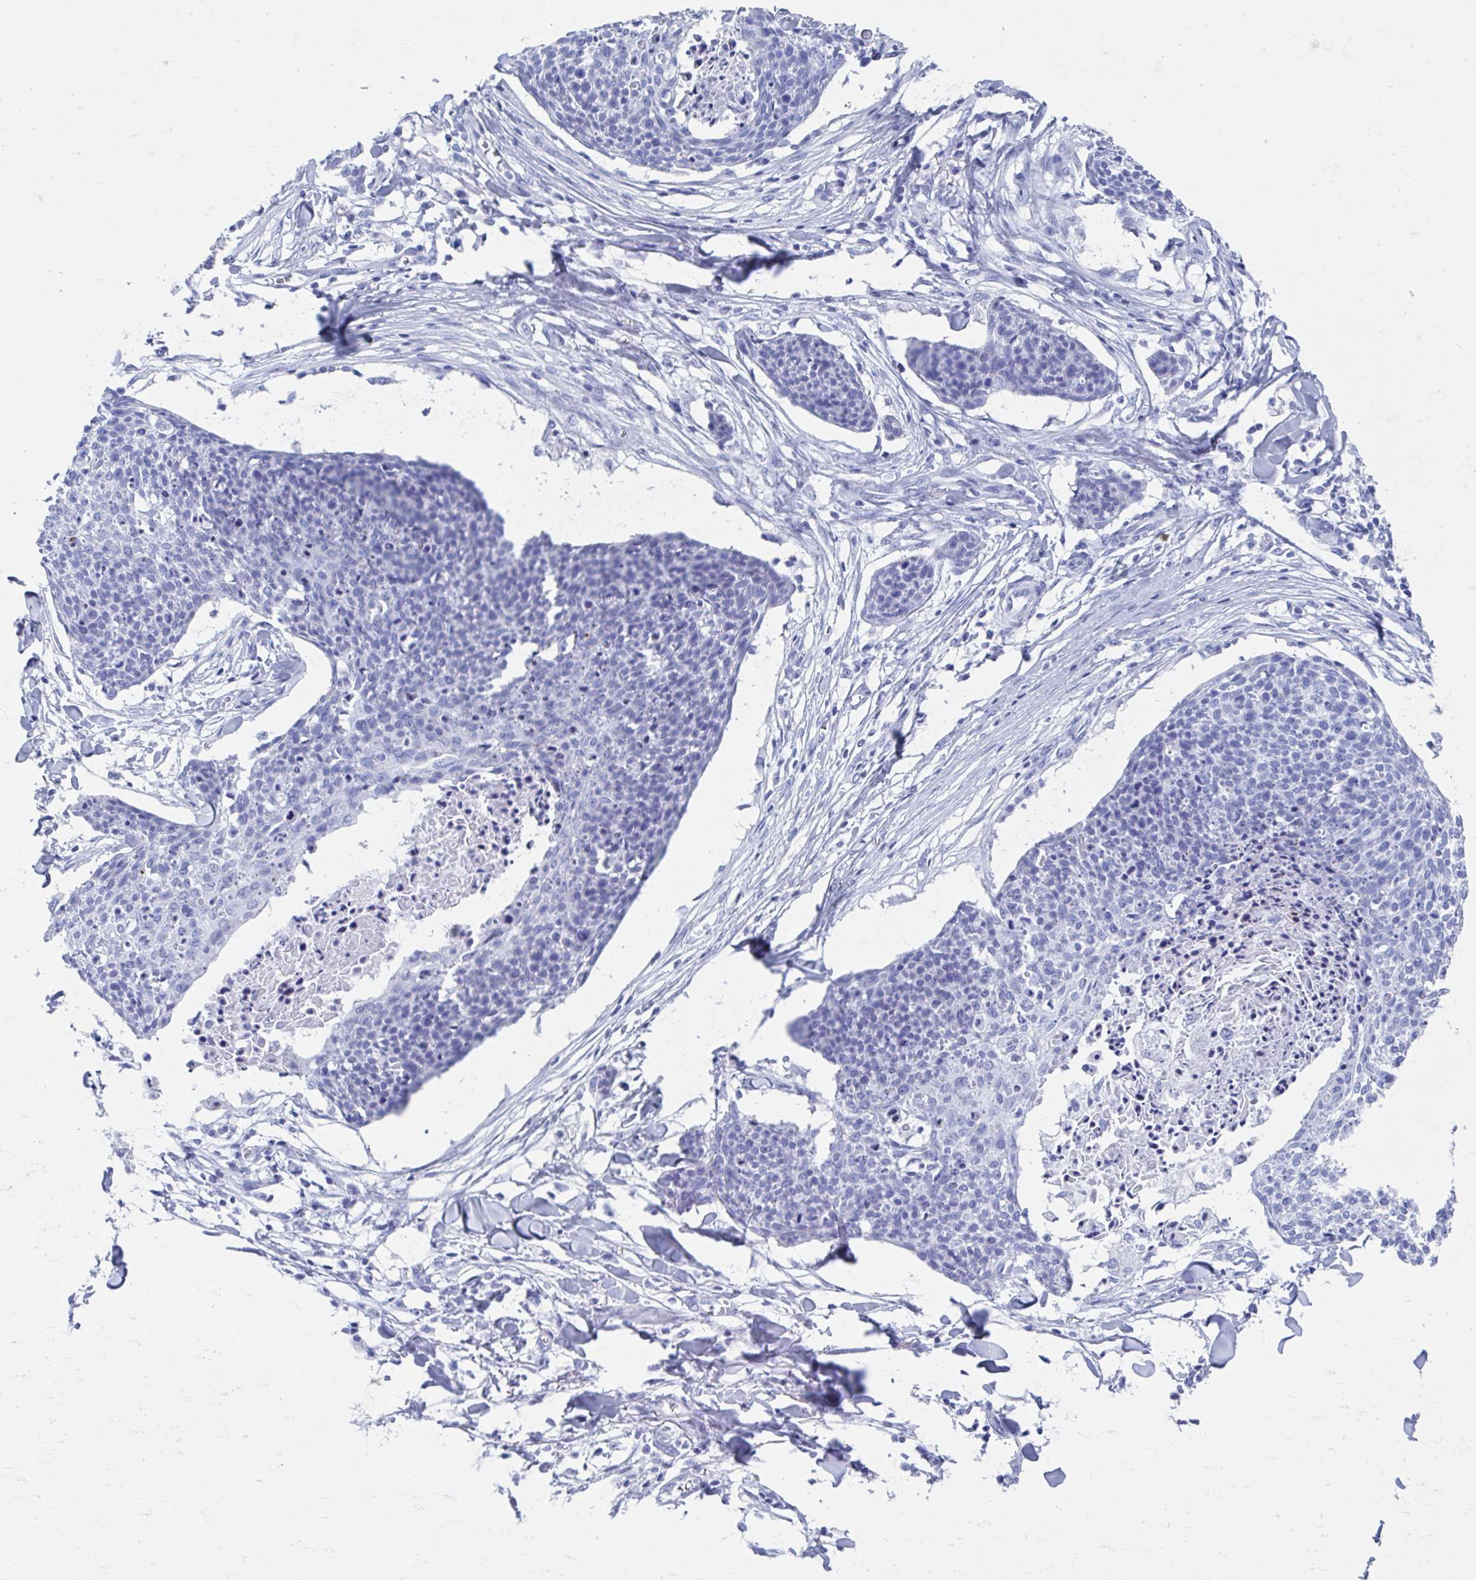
{"staining": {"intensity": "negative", "quantity": "none", "location": "none"}, "tissue": "skin cancer", "cell_type": "Tumor cells", "image_type": "cancer", "snomed": [{"axis": "morphology", "description": "Squamous cell carcinoma, NOS"}, {"axis": "topography", "description": "Skin"}, {"axis": "topography", "description": "Vulva"}], "caption": "The image reveals no staining of tumor cells in skin cancer (squamous cell carcinoma).", "gene": "C10orf53", "patient": {"sex": "female", "age": 75}}